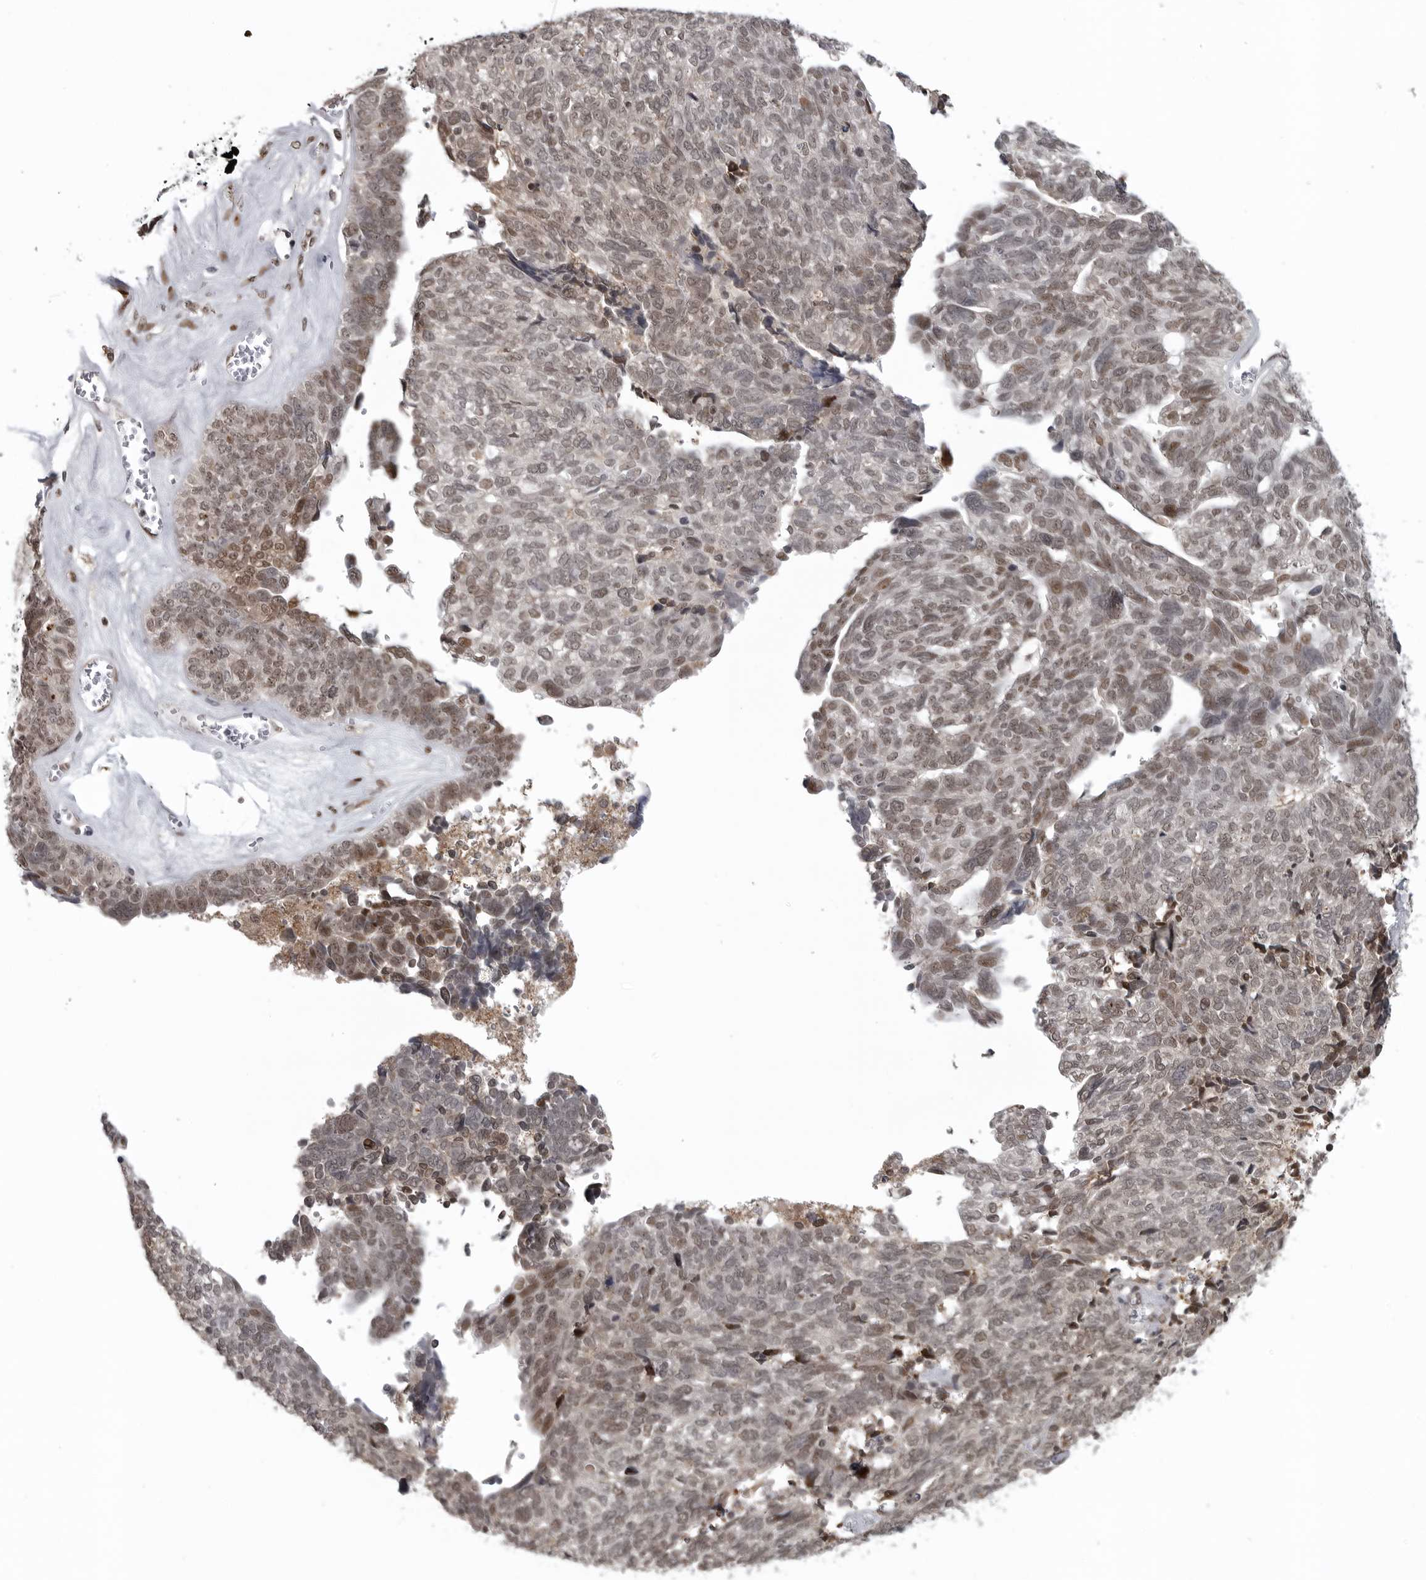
{"staining": {"intensity": "moderate", "quantity": ">75%", "location": "cytoplasmic/membranous,nuclear"}, "tissue": "ovarian cancer", "cell_type": "Tumor cells", "image_type": "cancer", "snomed": [{"axis": "morphology", "description": "Cystadenocarcinoma, serous, NOS"}, {"axis": "topography", "description": "Ovary"}], "caption": "IHC image of human serous cystadenocarcinoma (ovarian) stained for a protein (brown), which shows medium levels of moderate cytoplasmic/membranous and nuclear staining in about >75% of tumor cells.", "gene": "C8orf58", "patient": {"sex": "female", "age": 79}}